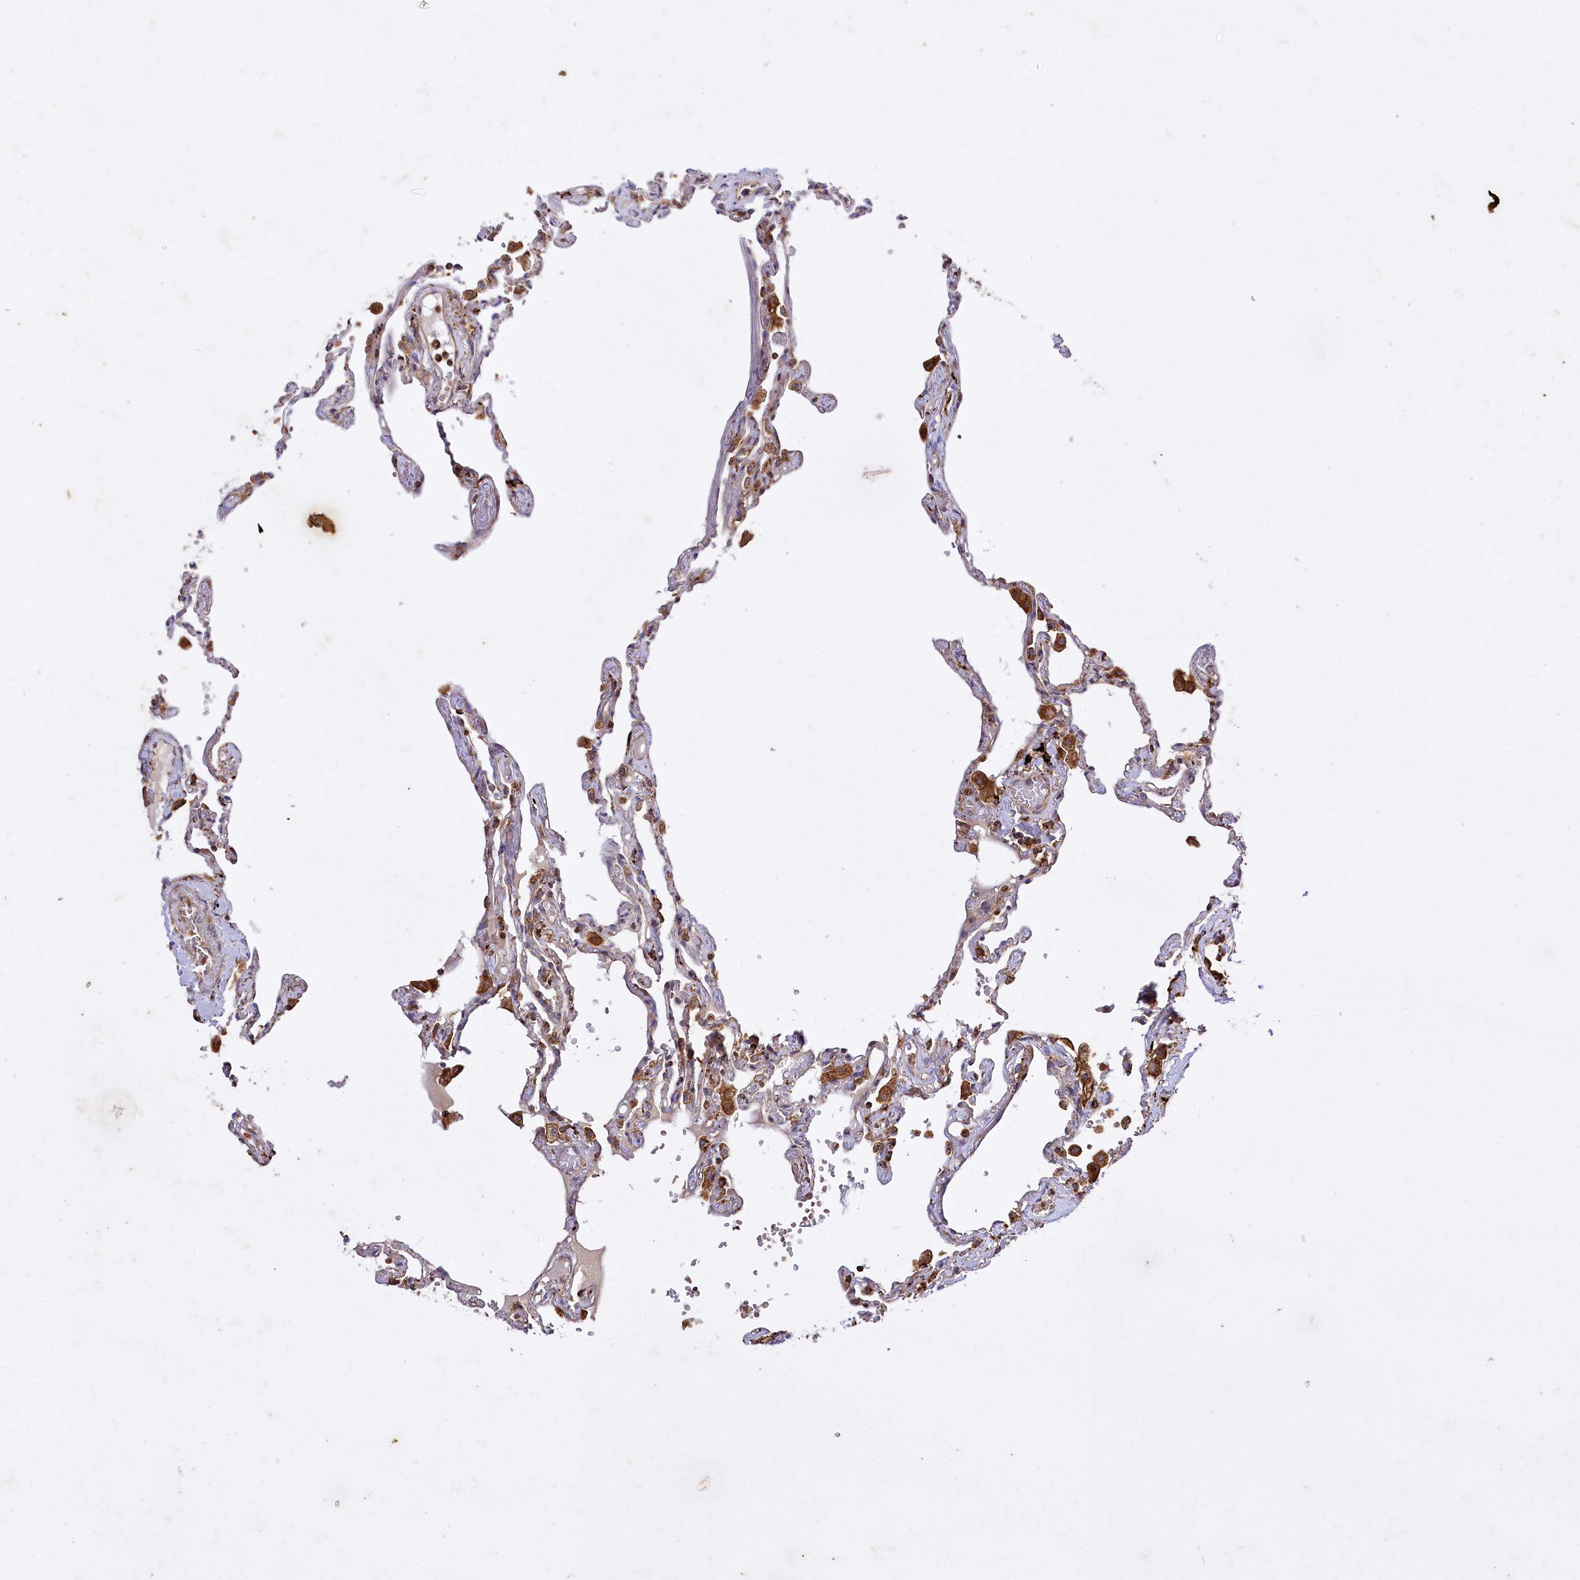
{"staining": {"intensity": "moderate", "quantity": "25%-75%", "location": "cytoplasmic/membranous"}, "tissue": "lung", "cell_type": "Alveolar cells", "image_type": "normal", "snomed": [{"axis": "morphology", "description": "Normal tissue, NOS"}, {"axis": "topography", "description": "Lung"}], "caption": "The immunohistochemical stain highlights moderate cytoplasmic/membranous expression in alveolar cells of unremarkable lung. (Brightfield microscopy of DAB IHC at high magnification).", "gene": "CARD19", "patient": {"sex": "female", "age": 67}}